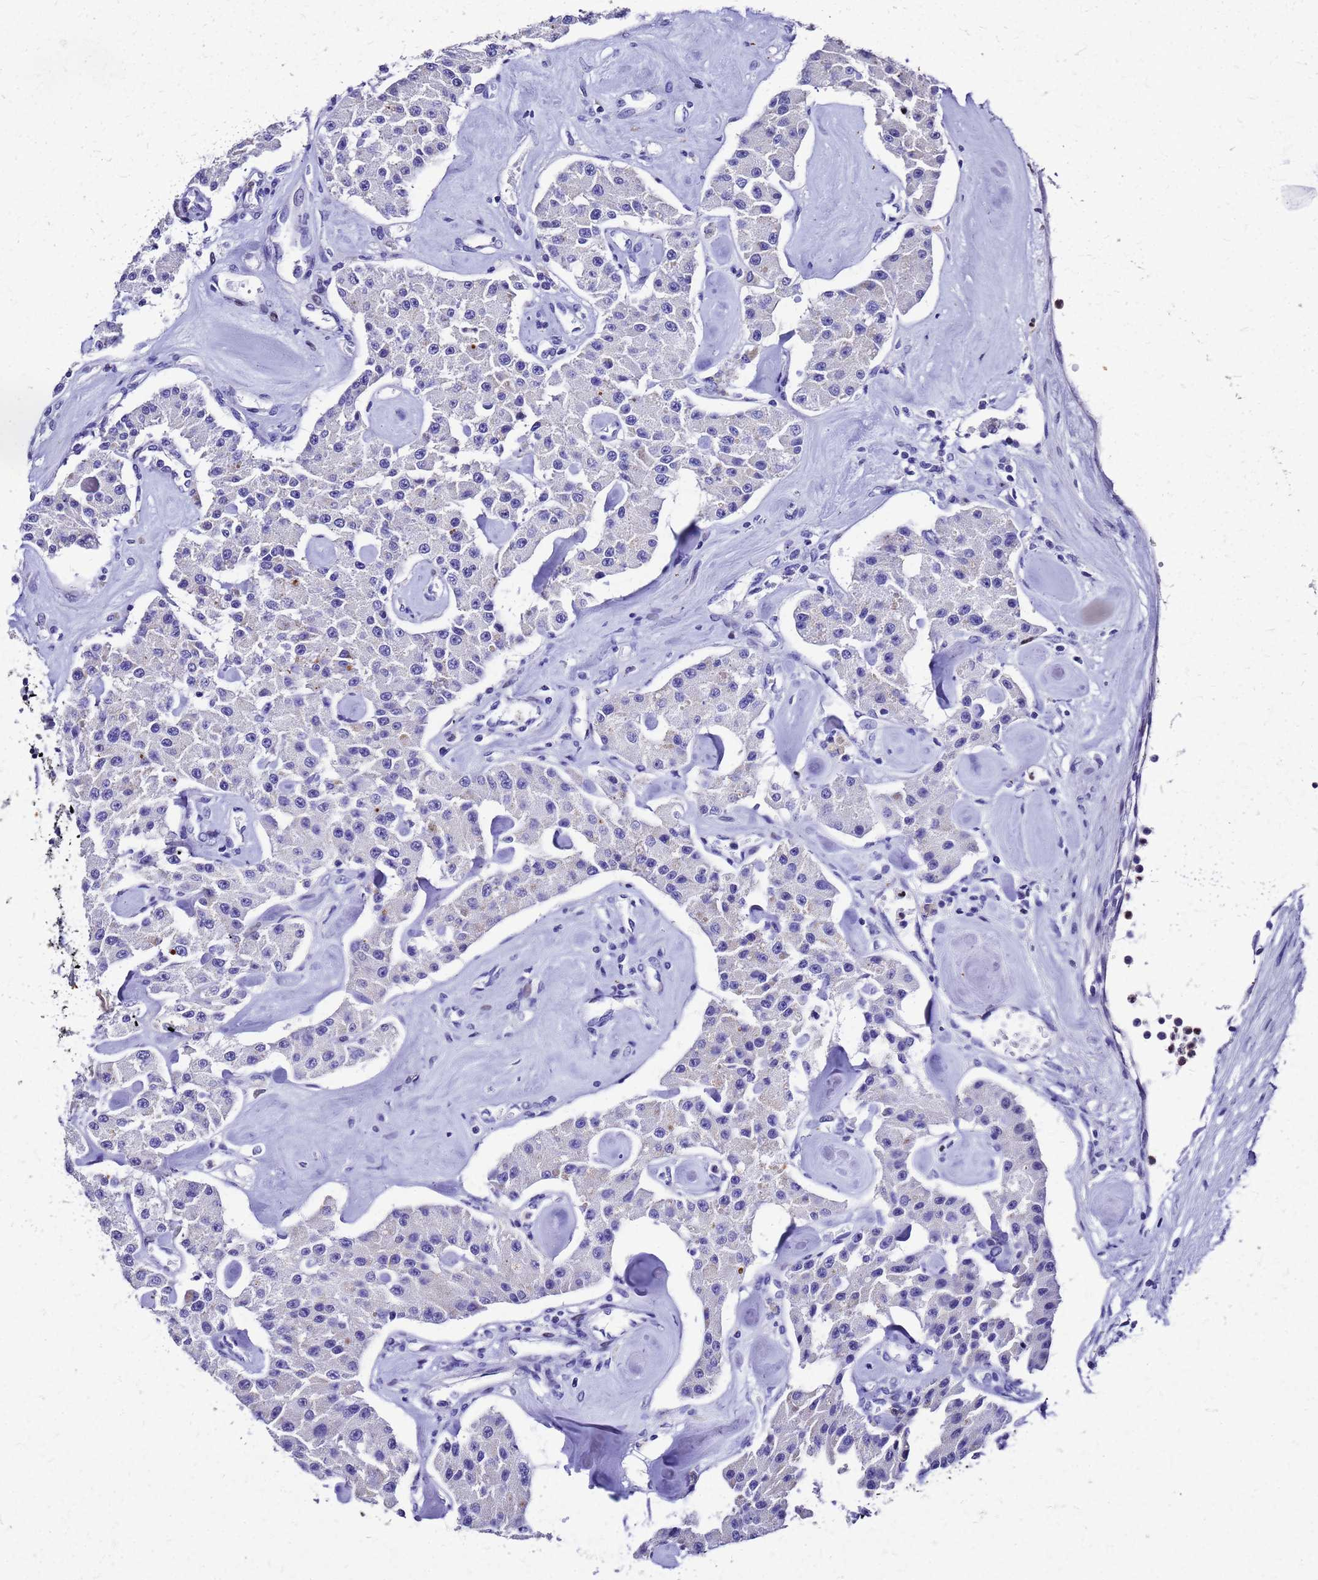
{"staining": {"intensity": "negative", "quantity": "none", "location": "none"}, "tissue": "carcinoid", "cell_type": "Tumor cells", "image_type": "cancer", "snomed": [{"axis": "morphology", "description": "Carcinoid, malignant, NOS"}, {"axis": "topography", "description": "Pancreas"}], "caption": "Tumor cells are negative for brown protein staining in carcinoid.", "gene": "SMIM21", "patient": {"sex": "male", "age": 41}}